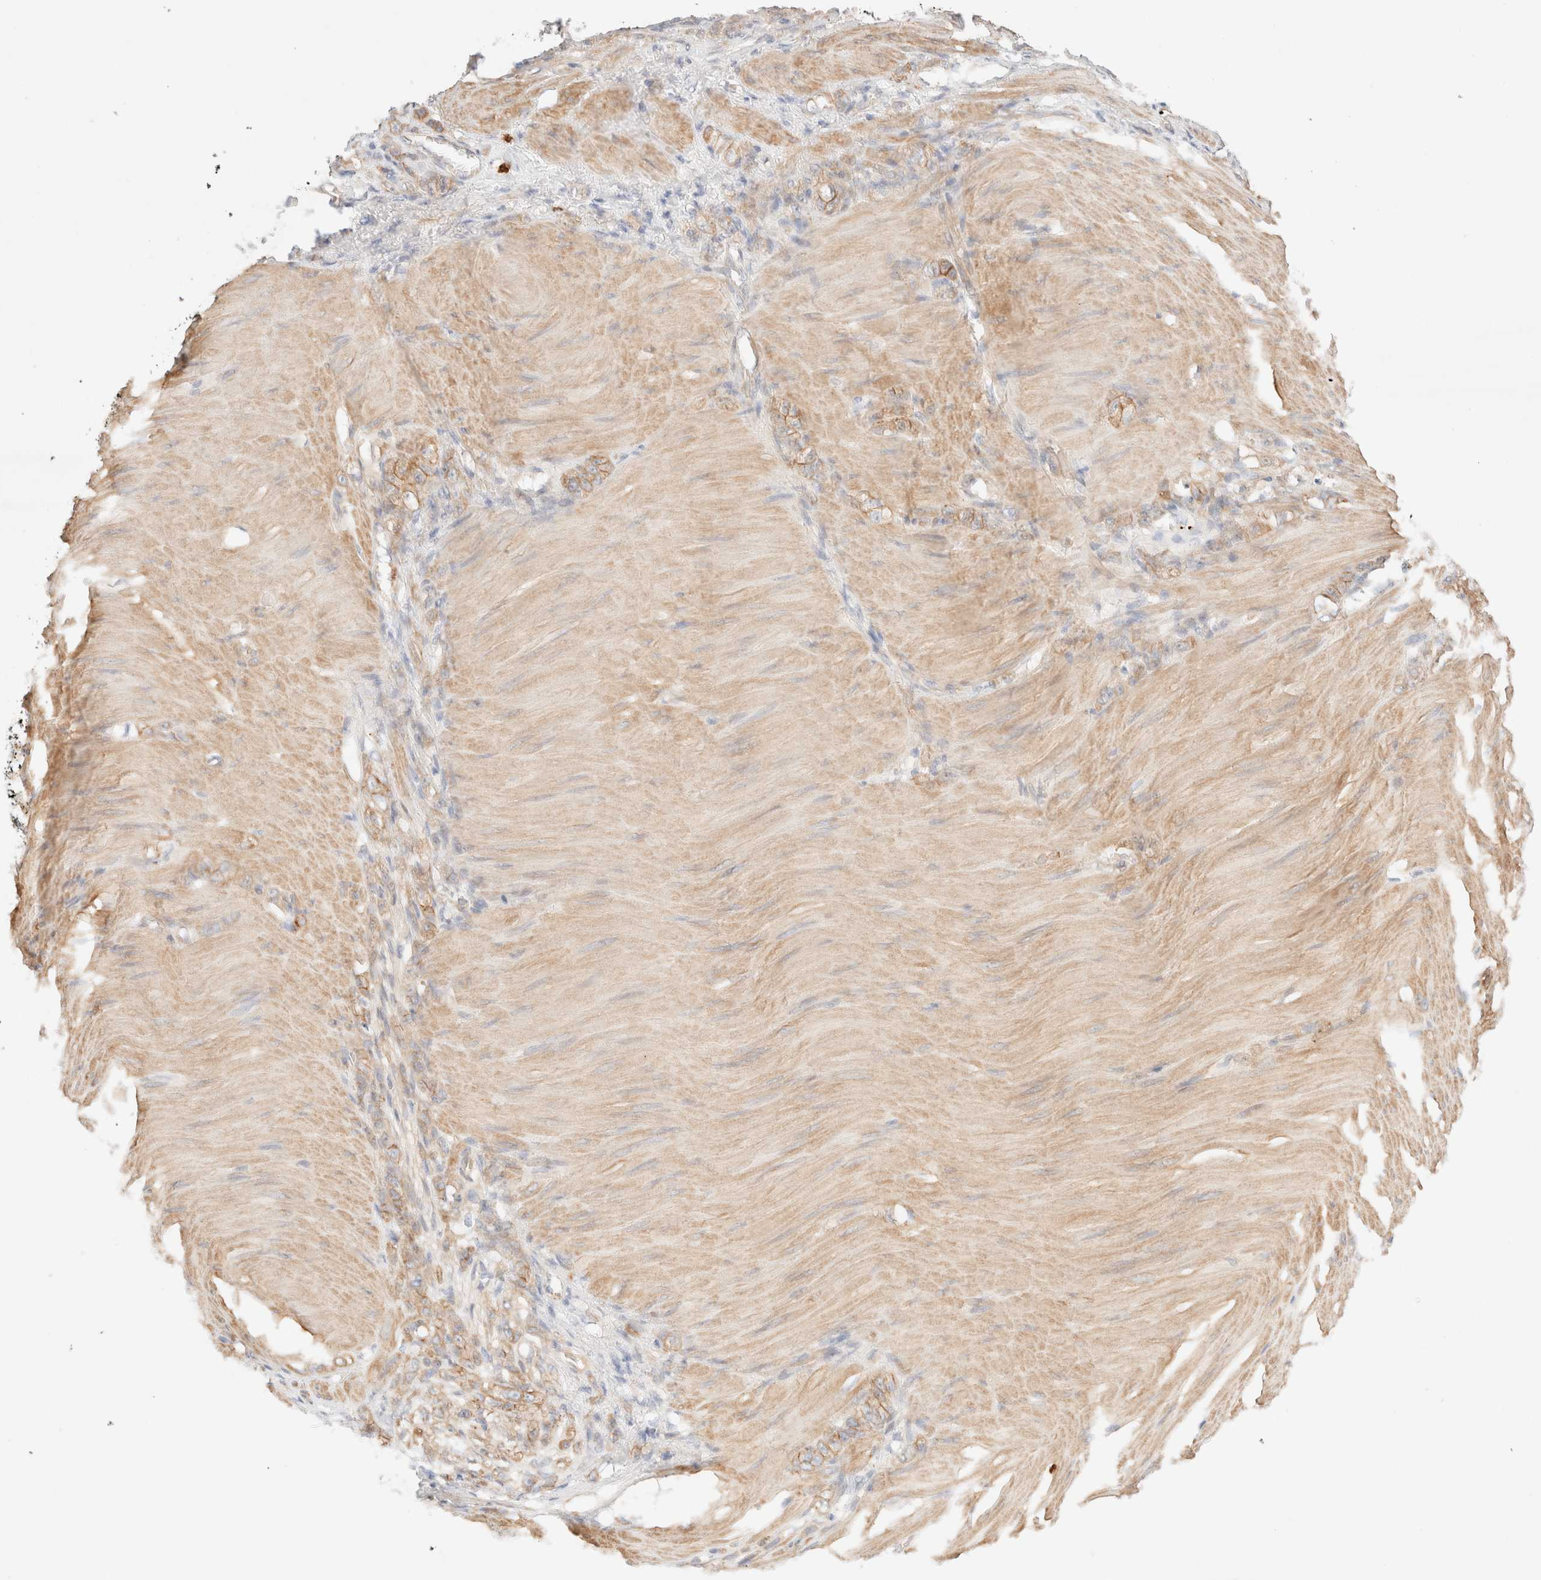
{"staining": {"intensity": "weak", "quantity": ">75%", "location": "cytoplasmic/membranous"}, "tissue": "stomach cancer", "cell_type": "Tumor cells", "image_type": "cancer", "snomed": [{"axis": "morphology", "description": "Normal tissue, NOS"}, {"axis": "morphology", "description": "Adenocarcinoma, NOS"}, {"axis": "topography", "description": "Stomach"}], "caption": "Stomach cancer (adenocarcinoma) was stained to show a protein in brown. There is low levels of weak cytoplasmic/membranous staining in about >75% of tumor cells. (Brightfield microscopy of DAB IHC at high magnification).", "gene": "NIBAN2", "patient": {"sex": "male", "age": 82}}